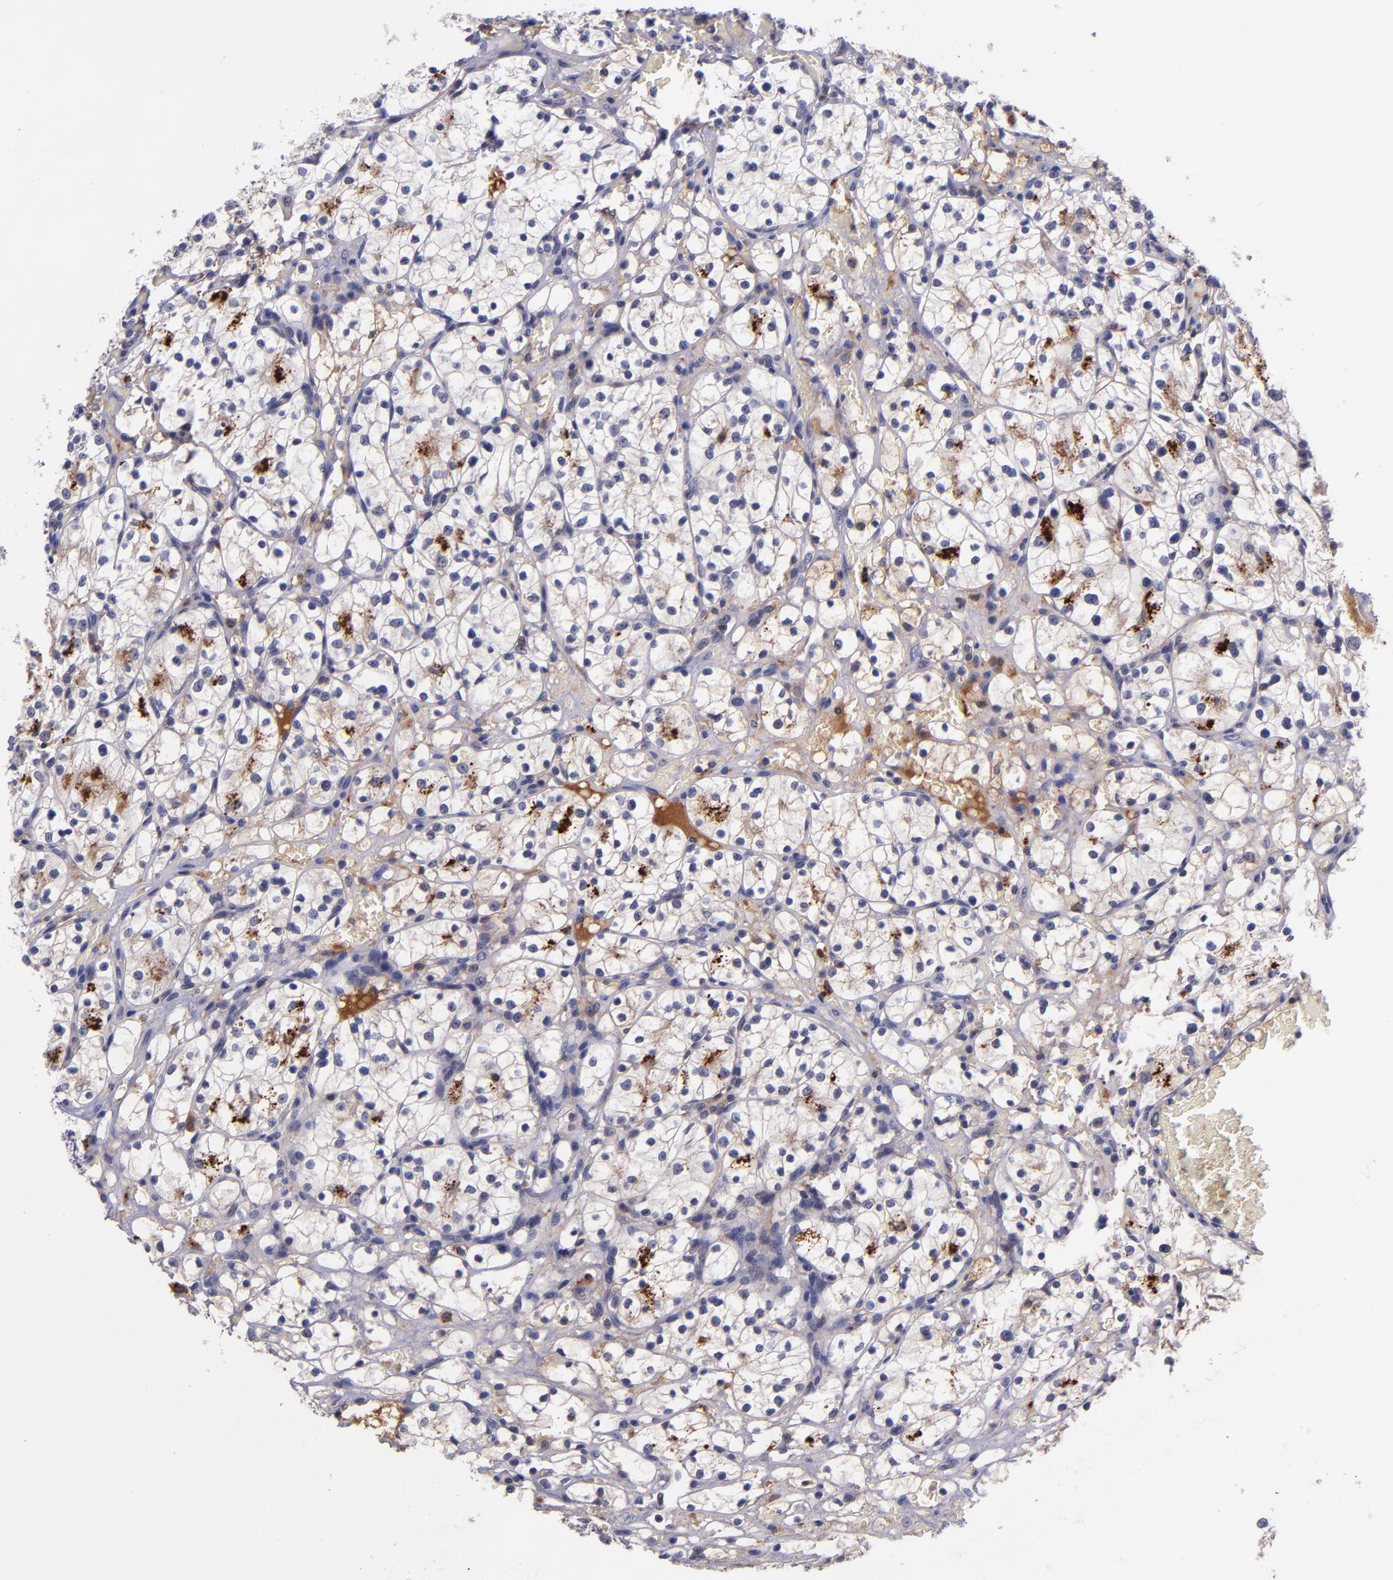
{"staining": {"intensity": "strong", "quantity": ">75%", "location": "cytoplasmic/membranous"}, "tissue": "renal cancer", "cell_type": "Tumor cells", "image_type": "cancer", "snomed": [{"axis": "morphology", "description": "Adenocarcinoma, NOS"}, {"axis": "topography", "description": "Kidney"}], "caption": "A micrograph of renal cancer stained for a protein shows strong cytoplasmic/membranous brown staining in tumor cells.", "gene": "RBP4", "patient": {"sex": "female", "age": 60}}